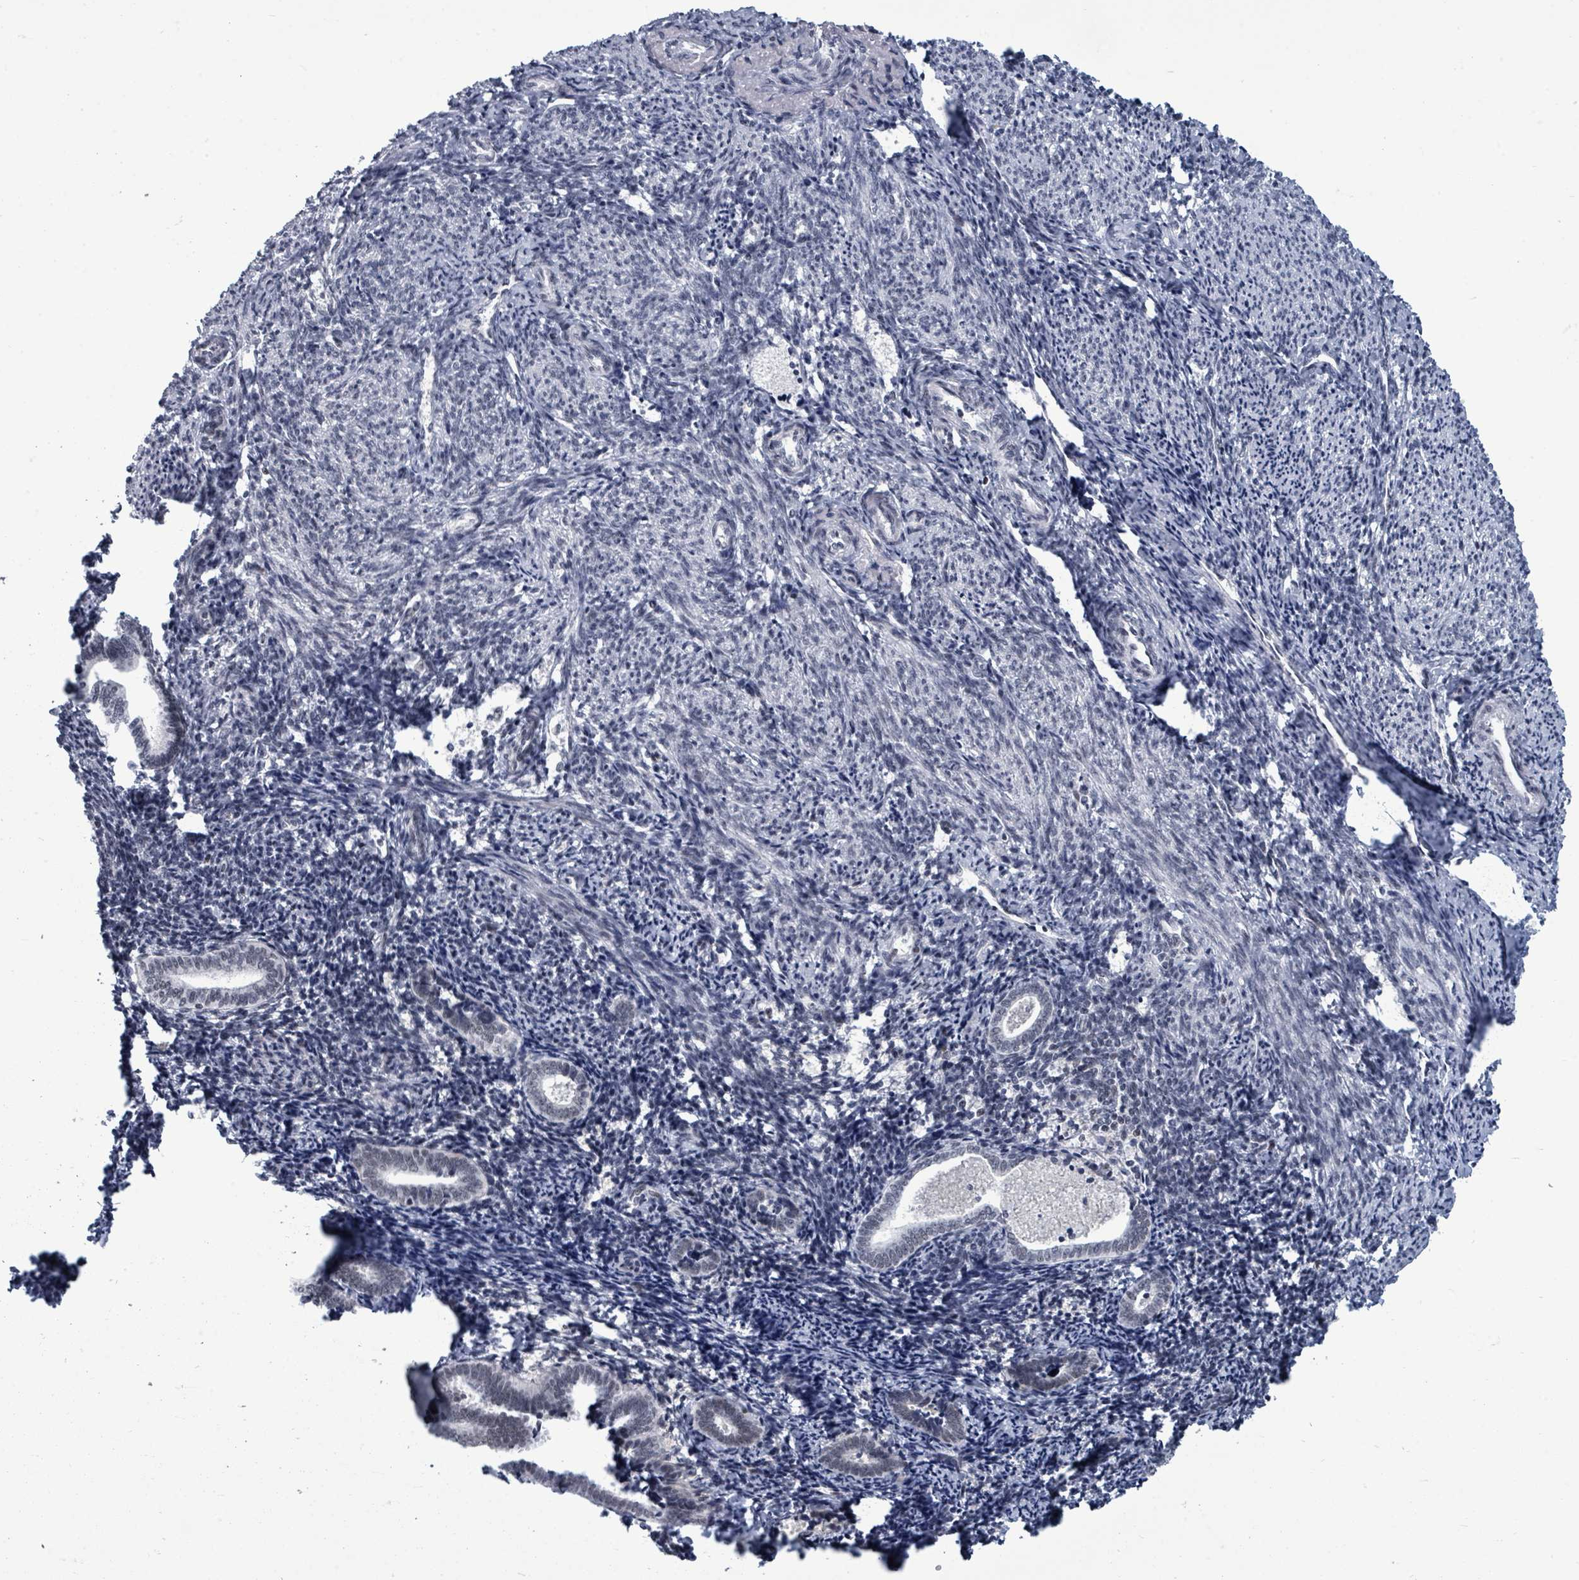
{"staining": {"intensity": "negative", "quantity": "none", "location": "none"}, "tissue": "endometrium", "cell_type": "Cells in endometrial stroma", "image_type": "normal", "snomed": [{"axis": "morphology", "description": "Normal tissue, NOS"}, {"axis": "topography", "description": "Endometrium"}], "caption": "An image of human endometrium is negative for staining in cells in endometrial stroma. (DAB (3,3'-diaminobenzidine) immunohistochemistry (IHC) visualized using brightfield microscopy, high magnification).", "gene": "BIVM", "patient": {"sex": "female", "age": 54}}